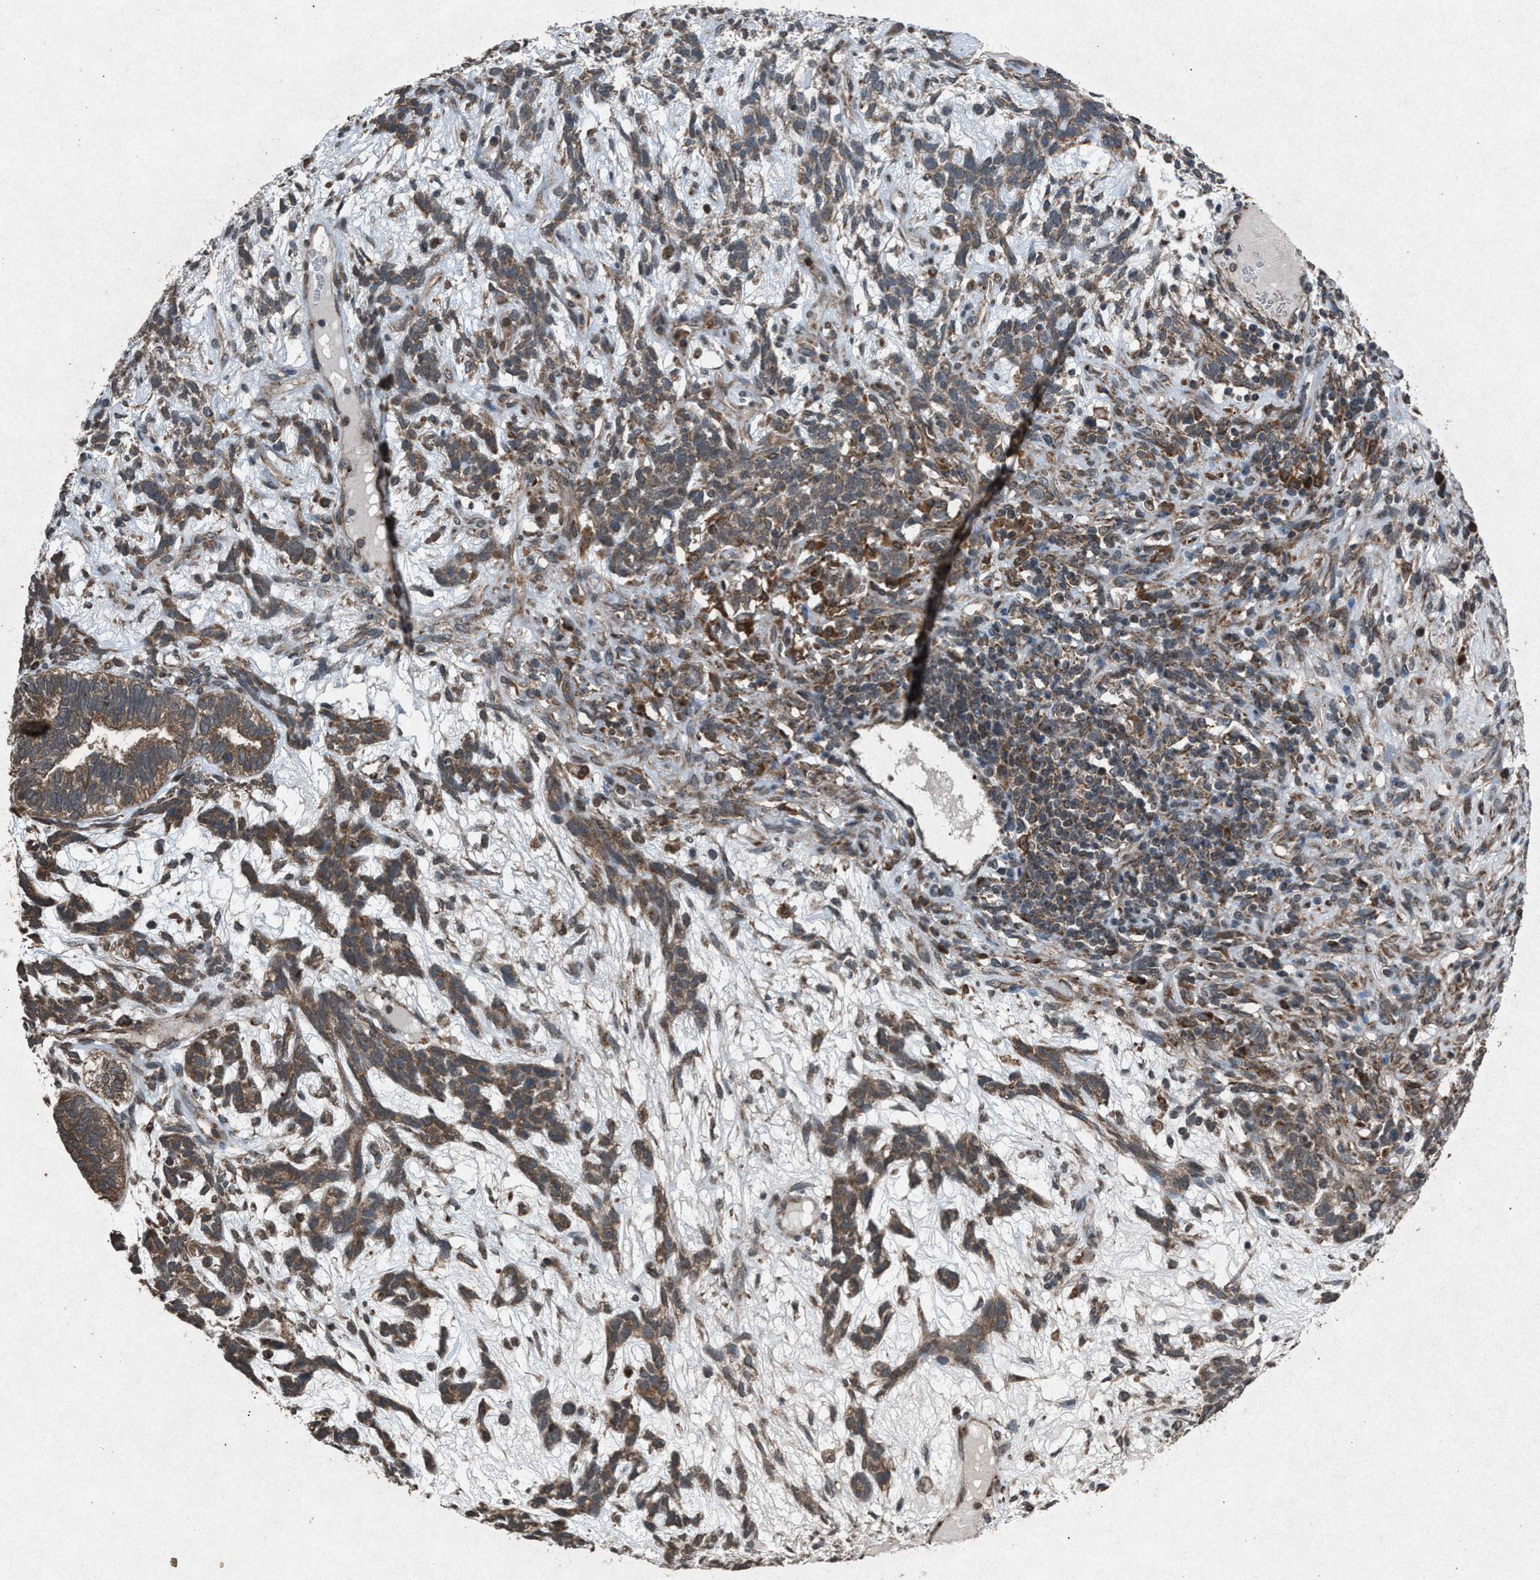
{"staining": {"intensity": "moderate", "quantity": ">75%", "location": "cytoplasmic/membranous"}, "tissue": "testis cancer", "cell_type": "Tumor cells", "image_type": "cancer", "snomed": [{"axis": "morphology", "description": "Seminoma, NOS"}, {"axis": "topography", "description": "Testis"}], "caption": "Protein expression analysis of testis cancer reveals moderate cytoplasmic/membranous staining in approximately >75% of tumor cells.", "gene": "CALR", "patient": {"sex": "male", "age": 28}}